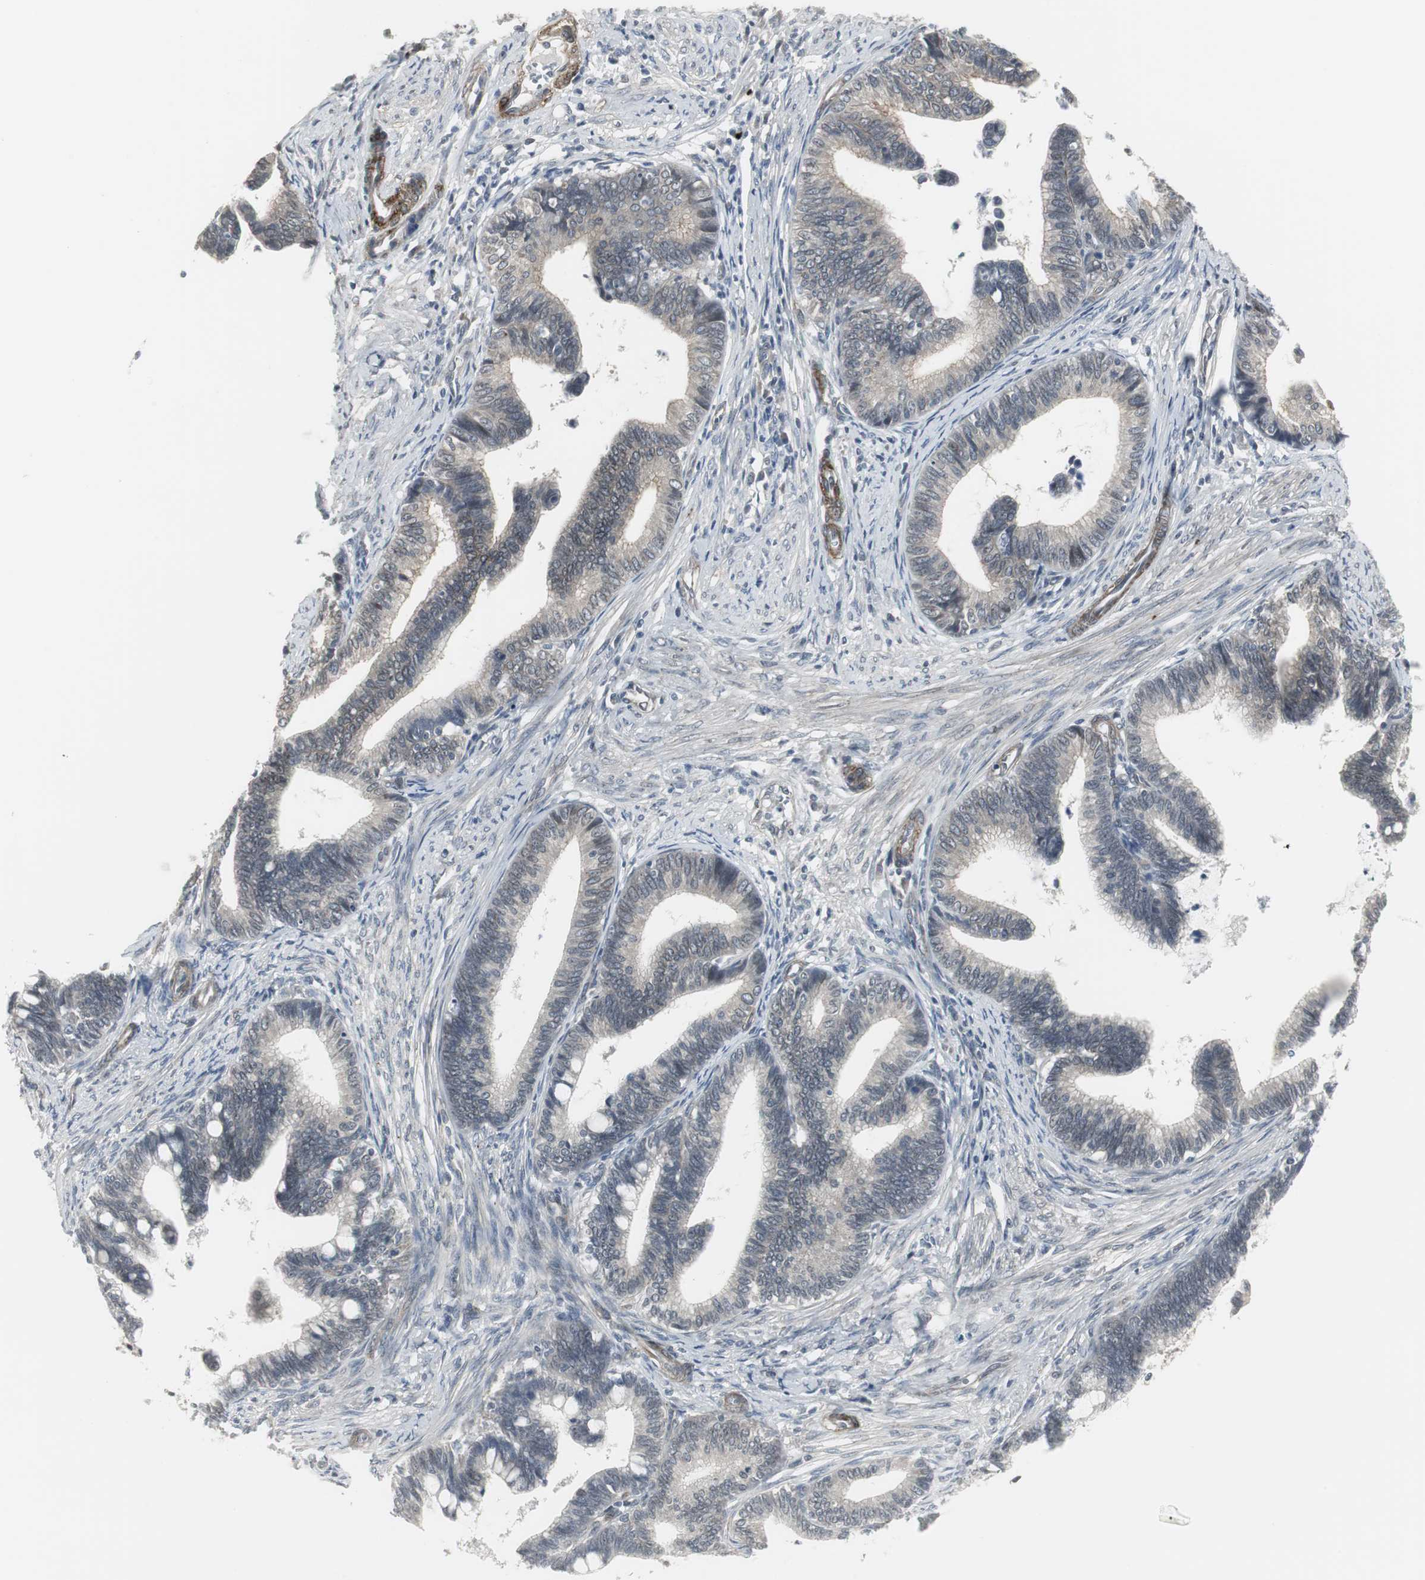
{"staining": {"intensity": "weak", "quantity": "<25%", "location": "cytoplasmic/membranous"}, "tissue": "cervical cancer", "cell_type": "Tumor cells", "image_type": "cancer", "snomed": [{"axis": "morphology", "description": "Adenocarcinoma, NOS"}, {"axis": "topography", "description": "Cervix"}], "caption": "Tumor cells are negative for protein expression in human cervical adenocarcinoma. (Brightfield microscopy of DAB immunohistochemistry (IHC) at high magnification).", "gene": "SCYL3", "patient": {"sex": "female", "age": 36}}